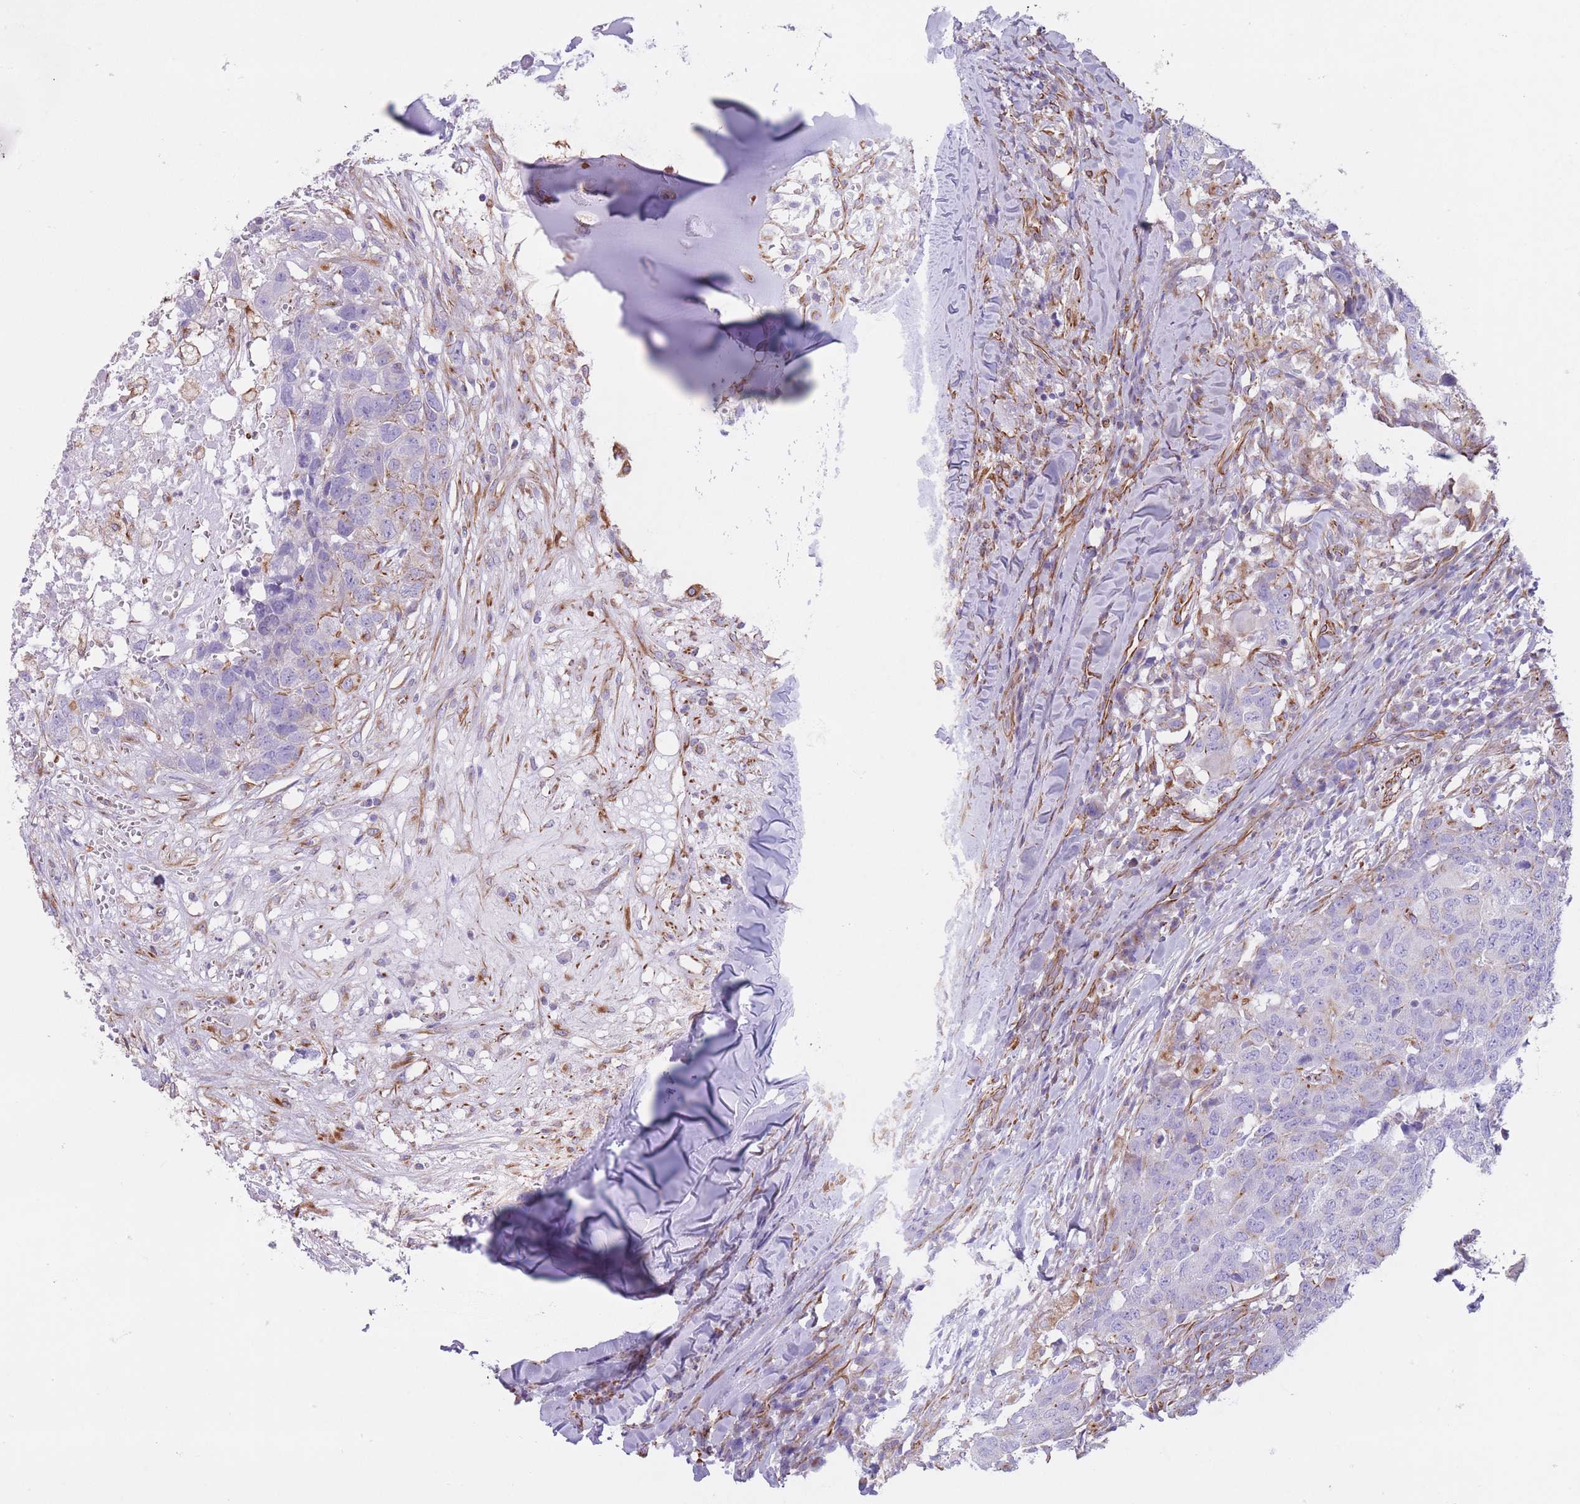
{"staining": {"intensity": "negative", "quantity": "none", "location": "none"}, "tissue": "head and neck cancer", "cell_type": "Tumor cells", "image_type": "cancer", "snomed": [{"axis": "morphology", "description": "Normal tissue, NOS"}, {"axis": "morphology", "description": "Squamous cell carcinoma, NOS"}, {"axis": "topography", "description": "Skeletal muscle"}, {"axis": "topography", "description": "Vascular tissue"}, {"axis": "topography", "description": "Peripheral nerve tissue"}, {"axis": "topography", "description": "Head-Neck"}], "caption": "Immunohistochemistry (IHC) image of neoplastic tissue: human head and neck cancer (squamous cell carcinoma) stained with DAB (3,3'-diaminobenzidine) shows no significant protein positivity in tumor cells.", "gene": "PTCD1", "patient": {"sex": "male", "age": 66}}